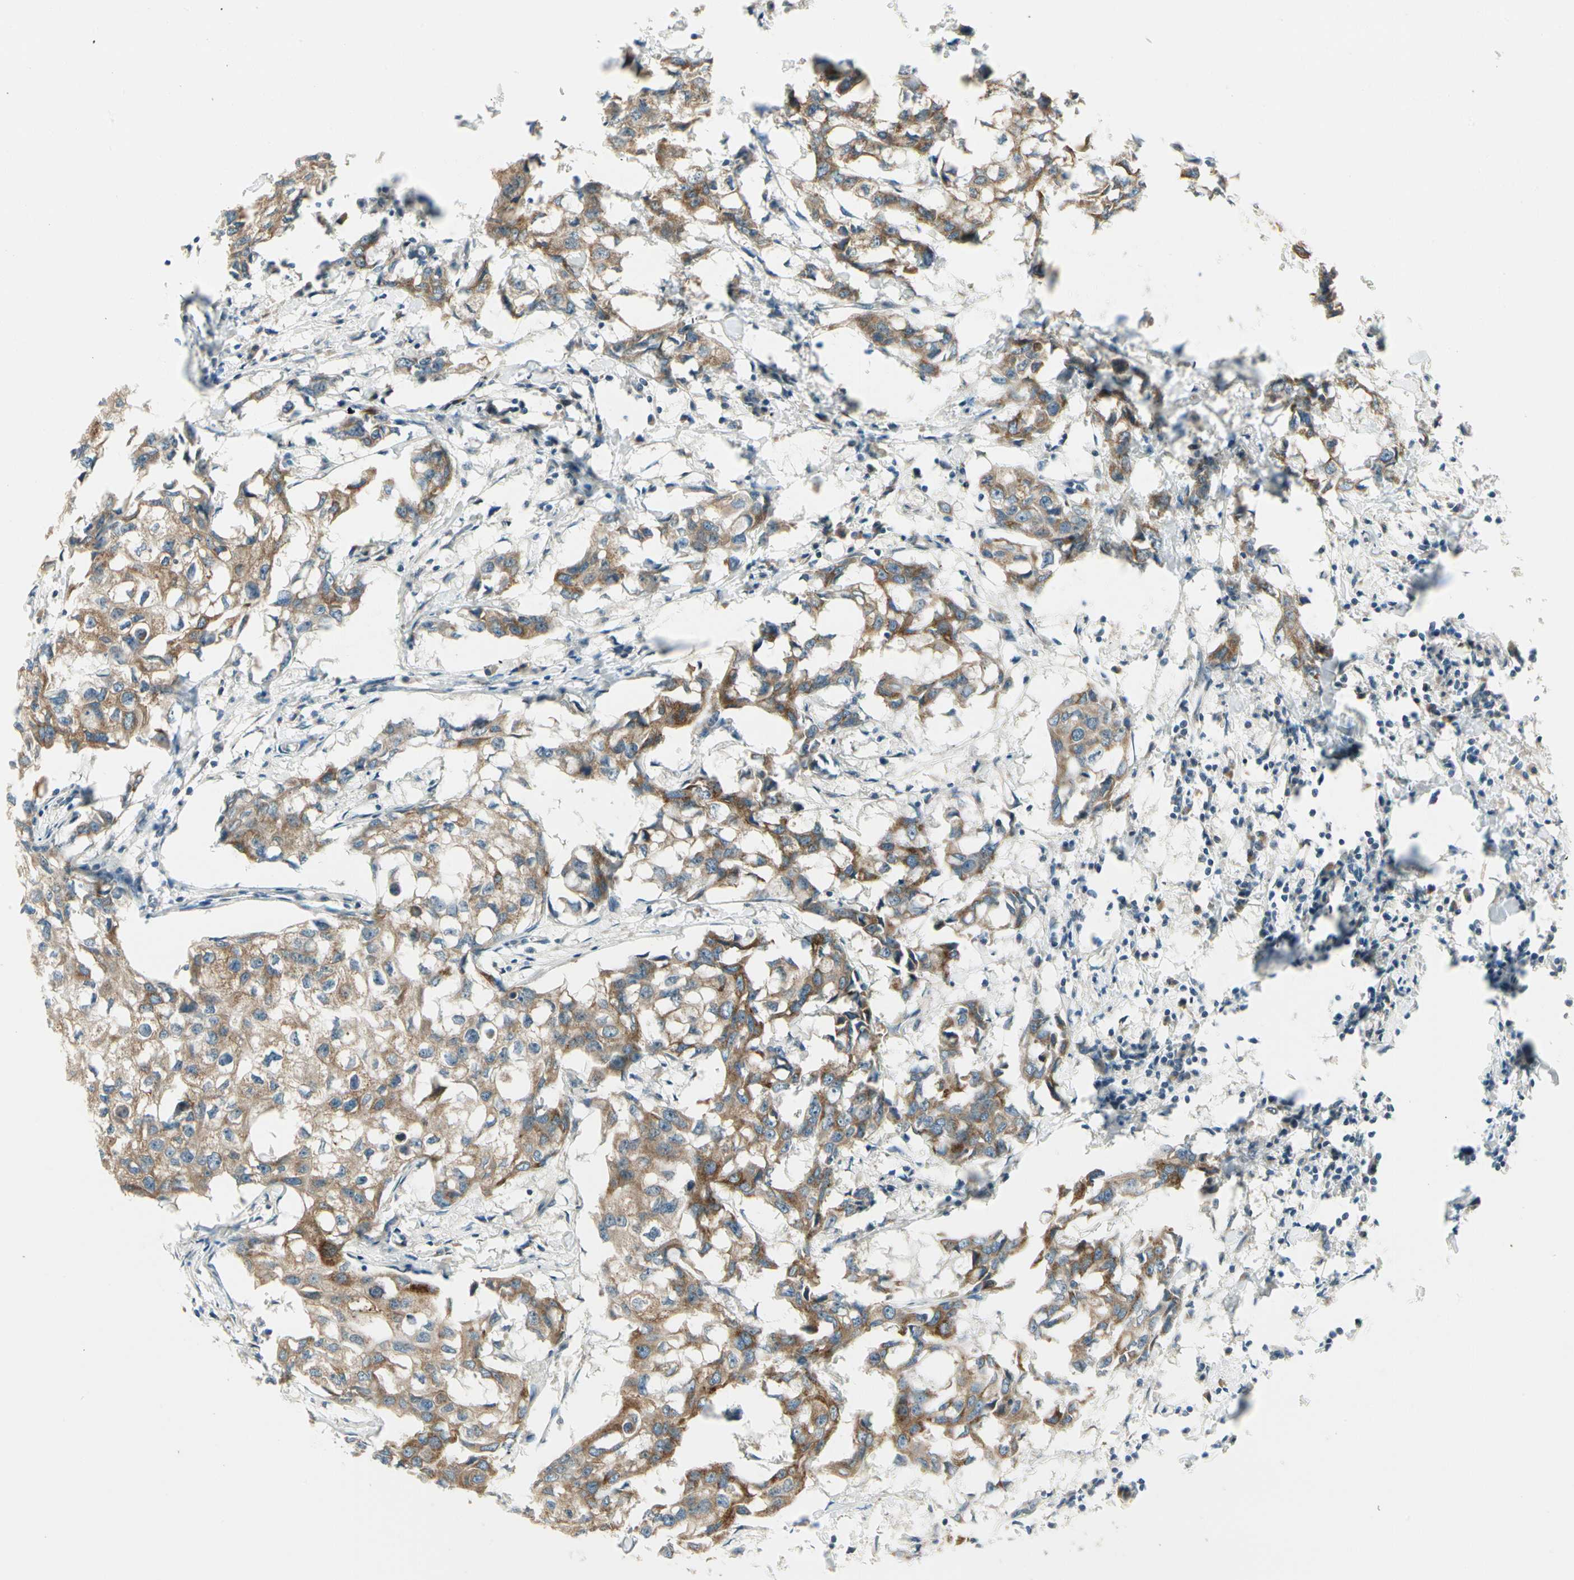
{"staining": {"intensity": "moderate", "quantity": ">75%", "location": "cytoplasmic/membranous"}, "tissue": "breast cancer", "cell_type": "Tumor cells", "image_type": "cancer", "snomed": [{"axis": "morphology", "description": "Duct carcinoma"}, {"axis": "topography", "description": "Breast"}], "caption": "Protein expression analysis of human breast cancer (infiltrating ductal carcinoma) reveals moderate cytoplasmic/membranous positivity in about >75% of tumor cells.", "gene": "BNIP1", "patient": {"sex": "female", "age": 27}}